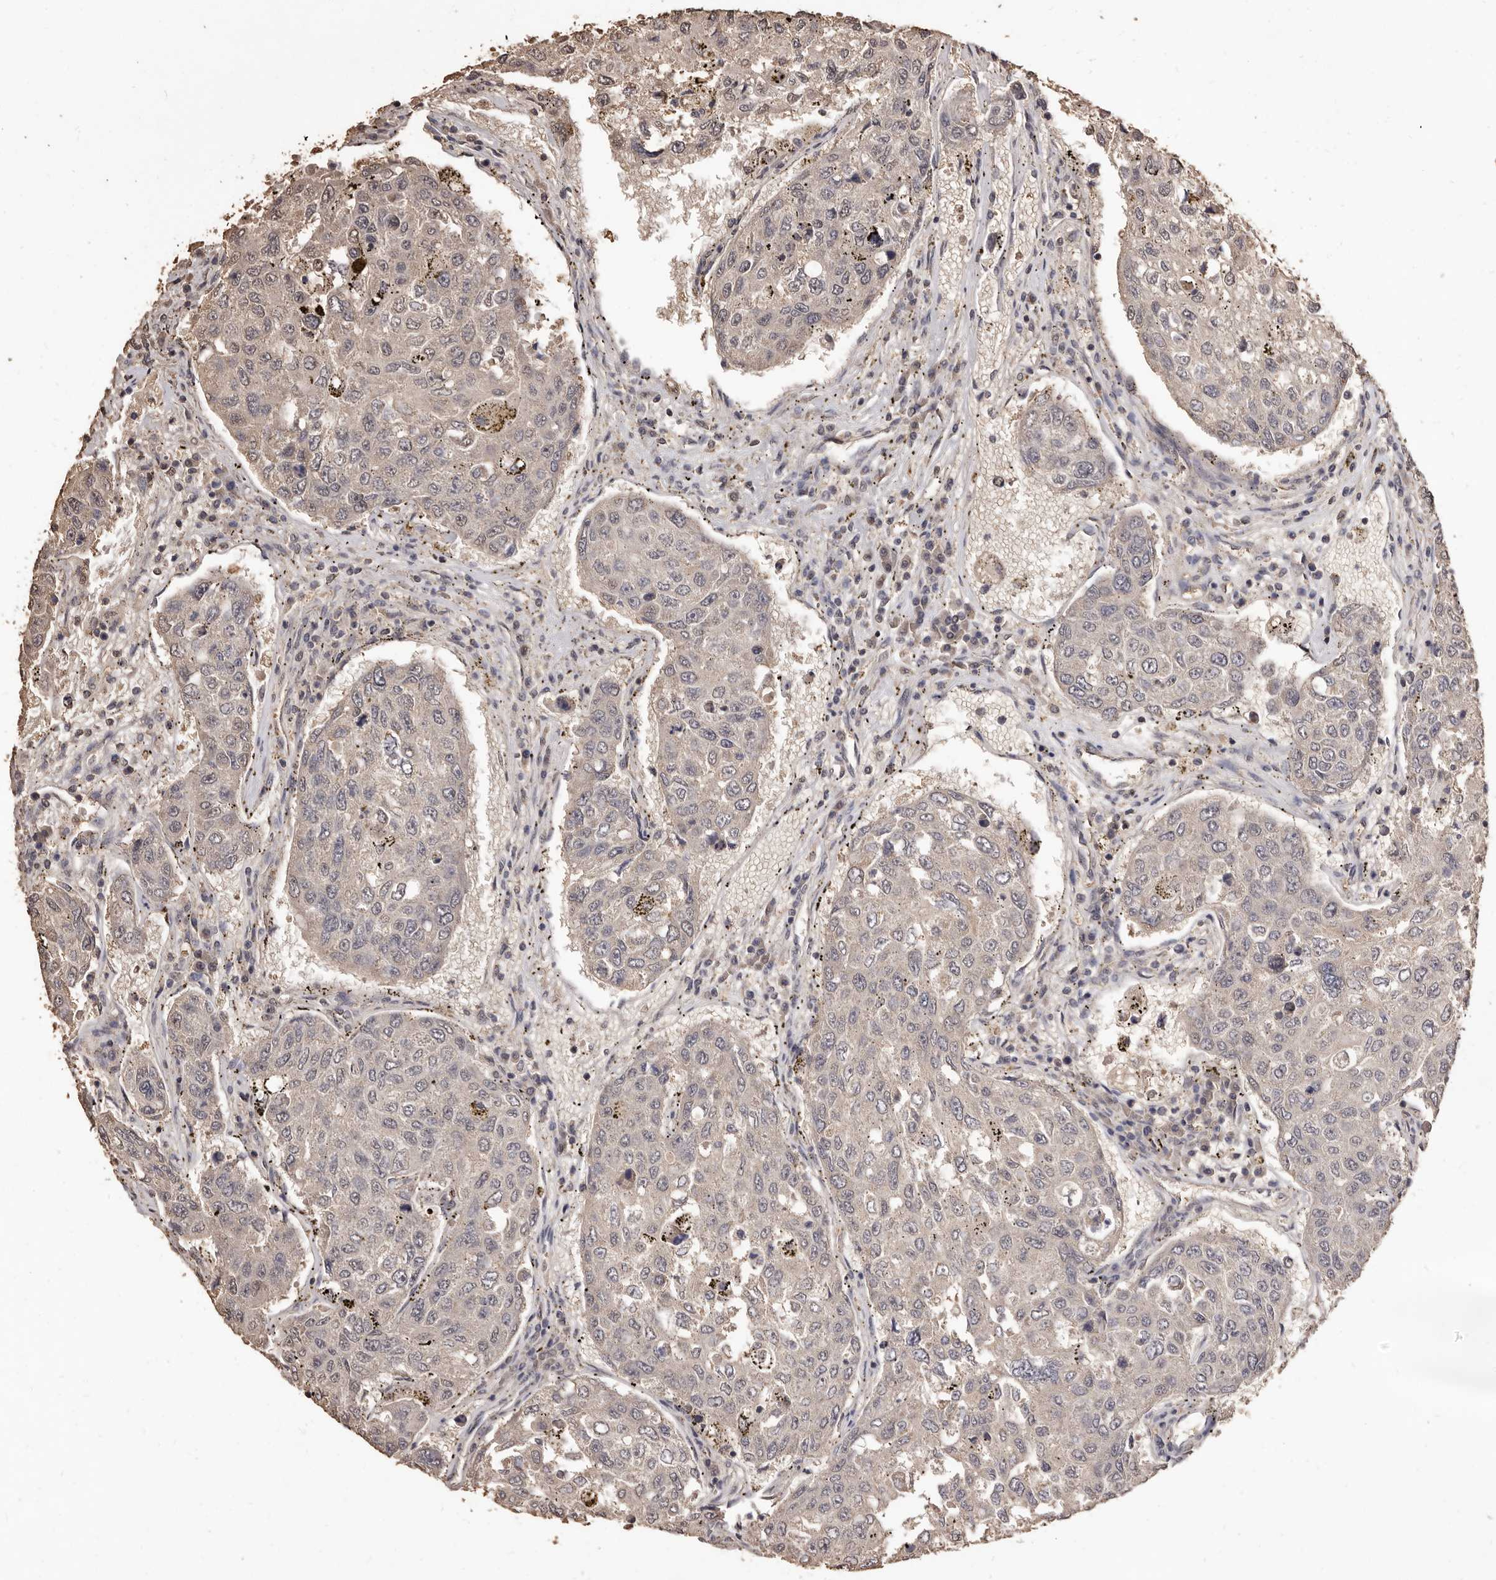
{"staining": {"intensity": "negative", "quantity": "none", "location": "none"}, "tissue": "urothelial cancer", "cell_type": "Tumor cells", "image_type": "cancer", "snomed": [{"axis": "morphology", "description": "Urothelial carcinoma, High grade"}, {"axis": "topography", "description": "Lymph node"}, {"axis": "topography", "description": "Urinary bladder"}], "caption": "Immunohistochemical staining of human urothelial cancer exhibits no significant staining in tumor cells.", "gene": "INAVA", "patient": {"sex": "male", "age": 51}}